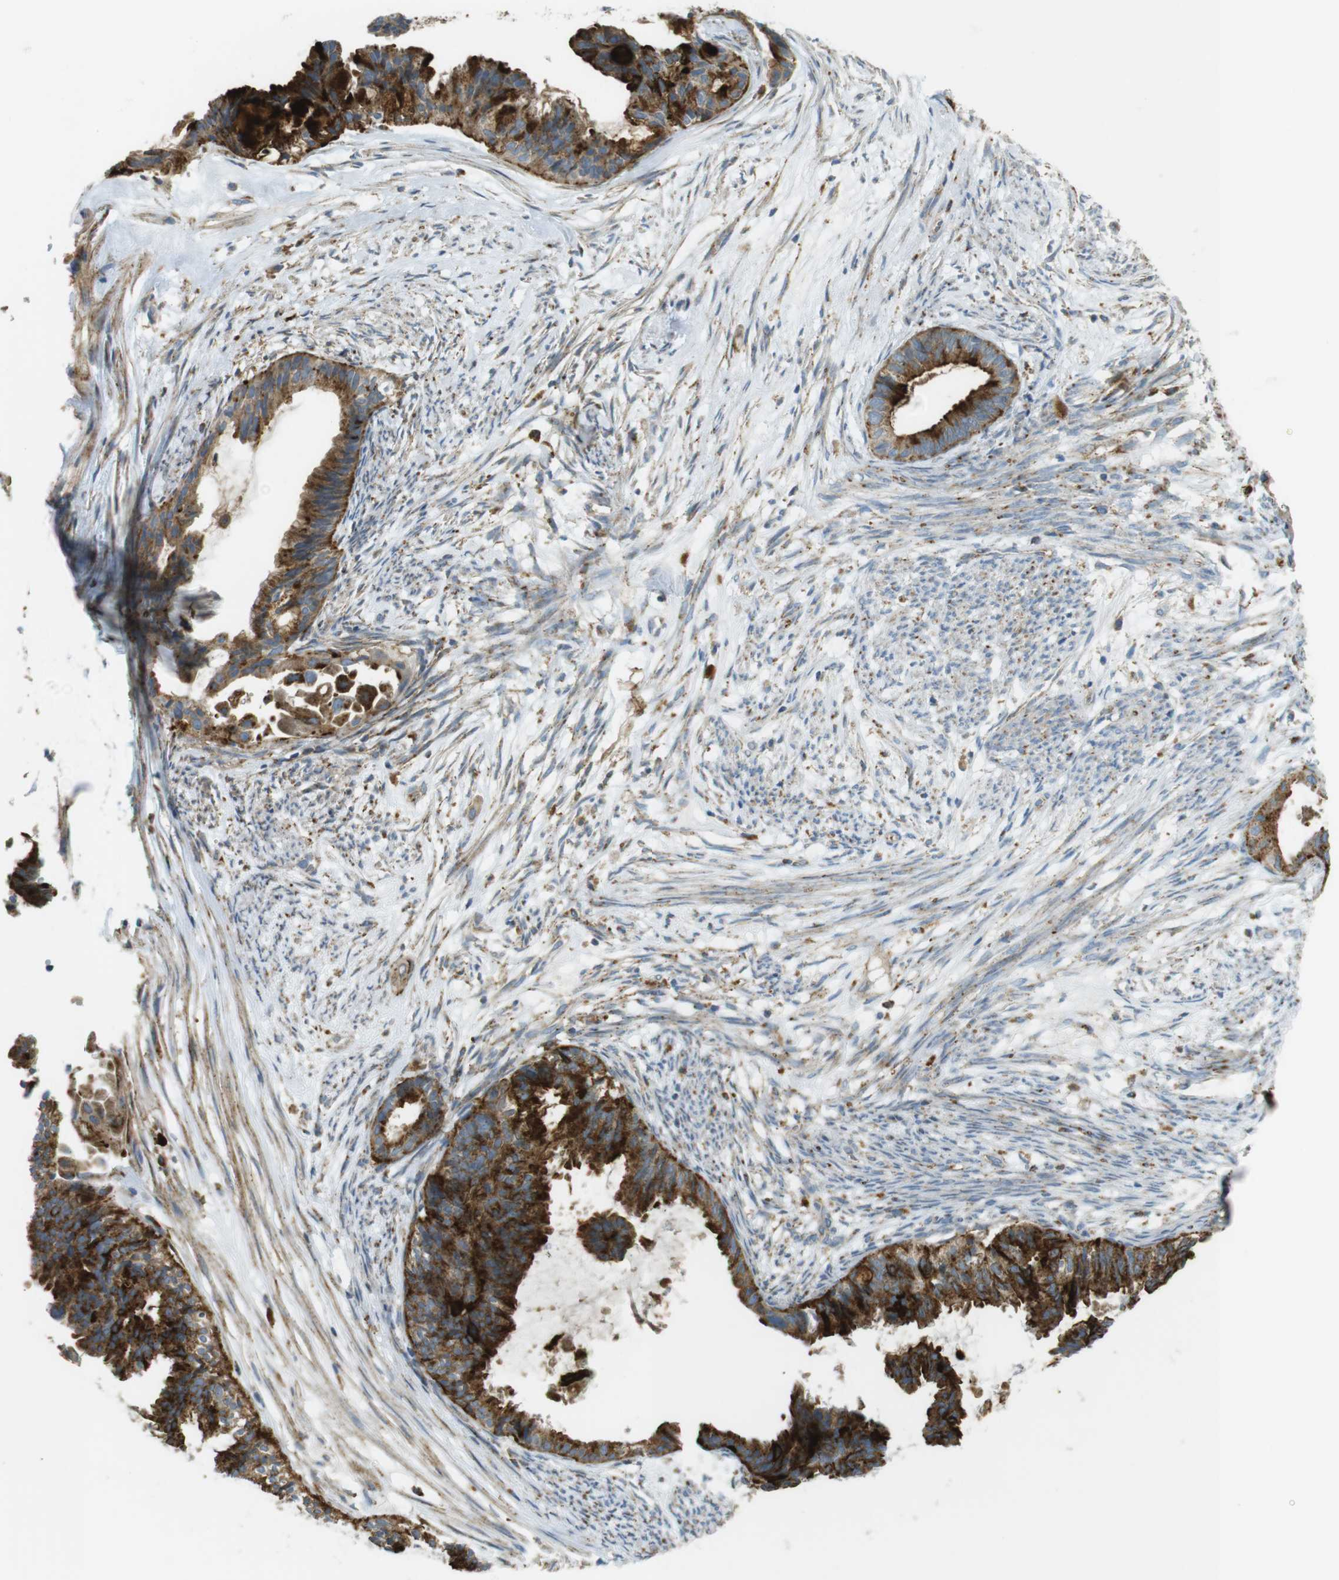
{"staining": {"intensity": "strong", "quantity": ">75%", "location": "cytoplasmic/membranous"}, "tissue": "cervical cancer", "cell_type": "Tumor cells", "image_type": "cancer", "snomed": [{"axis": "morphology", "description": "Normal tissue, NOS"}, {"axis": "morphology", "description": "Adenocarcinoma, NOS"}, {"axis": "topography", "description": "Cervix"}, {"axis": "topography", "description": "Endometrium"}], "caption": "Cervical cancer stained with a brown dye demonstrates strong cytoplasmic/membranous positive positivity in approximately >75% of tumor cells.", "gene": "LAMP1", "patient": {"sex": "female", "age": 86}}